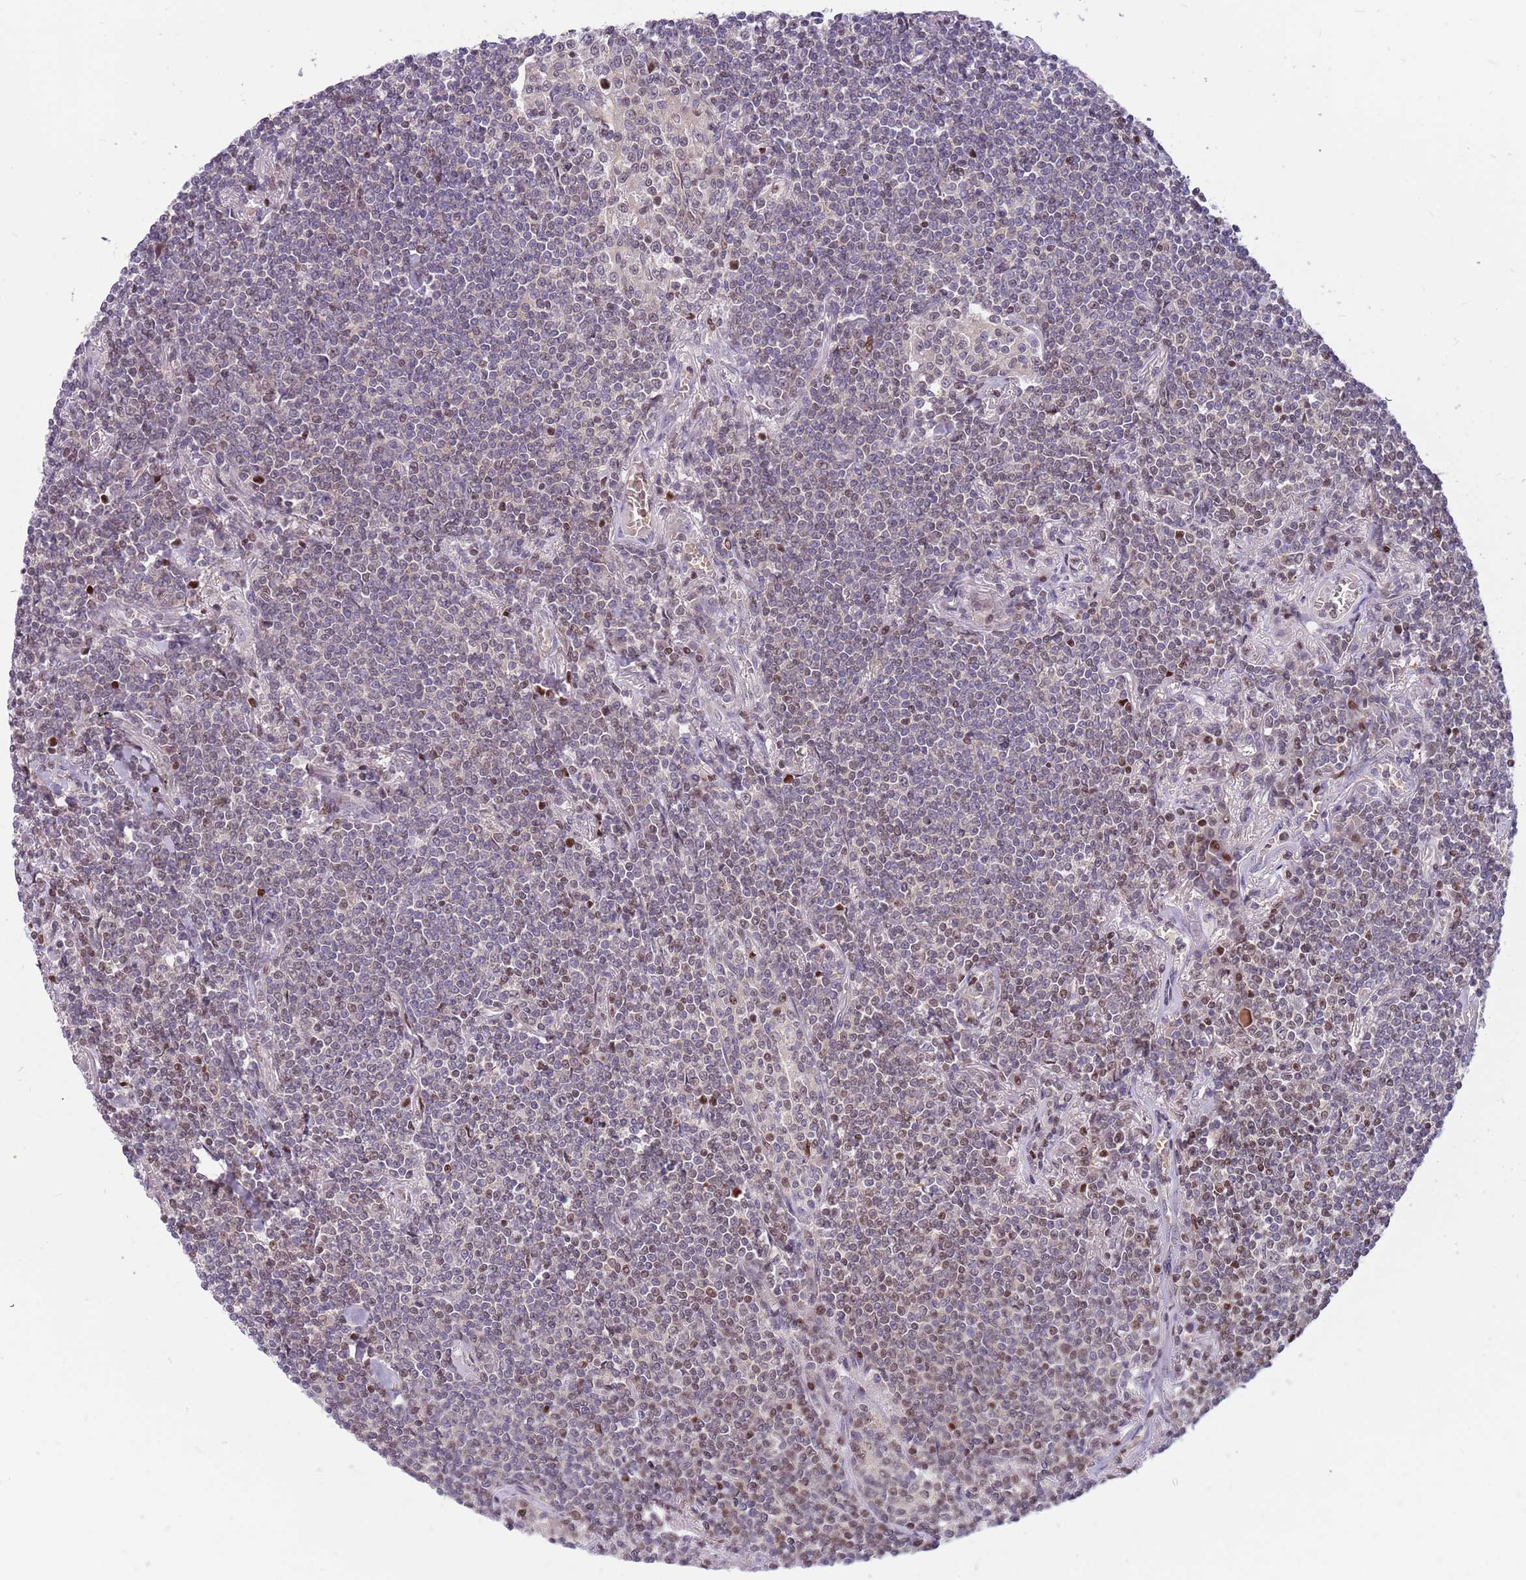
{"staining": {"intensity": "weak", "quantity": "25%-75%", "location": "nuclear"}, "tissue": "lymphoma", "cell_type": "Tumor cells", "image_type": "cancer", "snomed": [{"axis": "morphology", "description": "Malignant lymphoma, non-Hodgkin's type, Low grade"}, {"axis": "topography", "description": "Lung"}], "caption": "A brown stain shows weak nuclear staining of a protein in human lymphoma tumor cells. The protein is stained brown, and the nuclei are stained in blue (DAB (3,3'-diaminobenzidine) IHC with brightfield microscopy, high magnification).", "gene": "ARHGEF5", "patient": {"sex": "female", "age": 71}}